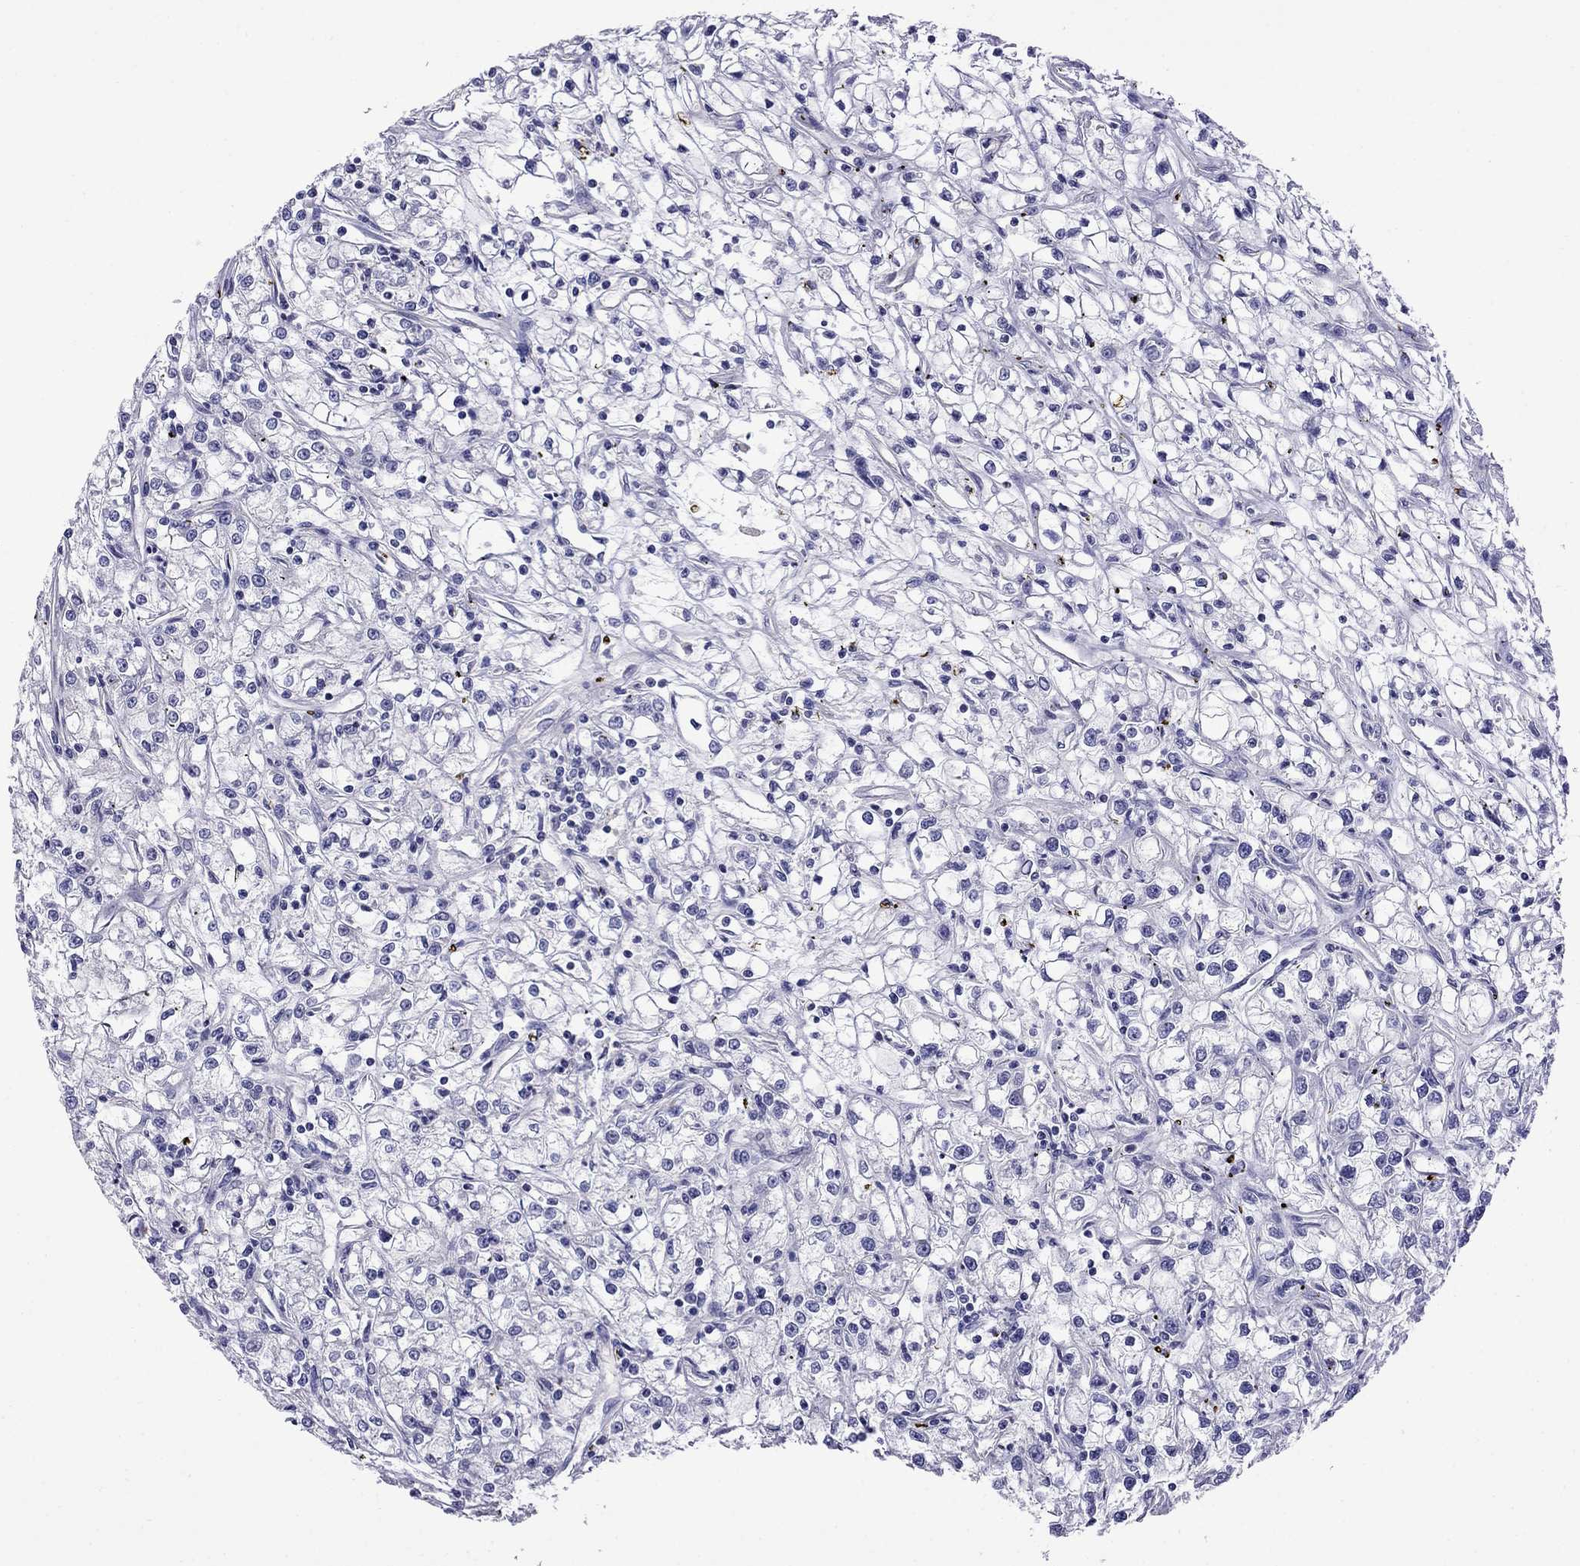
{"staining": {"intensity": "negative", "quantity": "none", "location": "none"}, "tissue": "renal cancer", "cell_type": "Tumor cells", "image_type": "cancer", "snomed": [{"axis": "morphology", "description": "Adenocarcinoma, NOS"}, {"axis": "topography", "description": "Kidney"}], "caption": "IHC micrograph of neoplastic tissue: human adenocarcinoma (renal) stained with DAB displays no significant protein staining in tumor cells.", "gene": "STAR", "patient": {"sex": "female", "age": 59}}